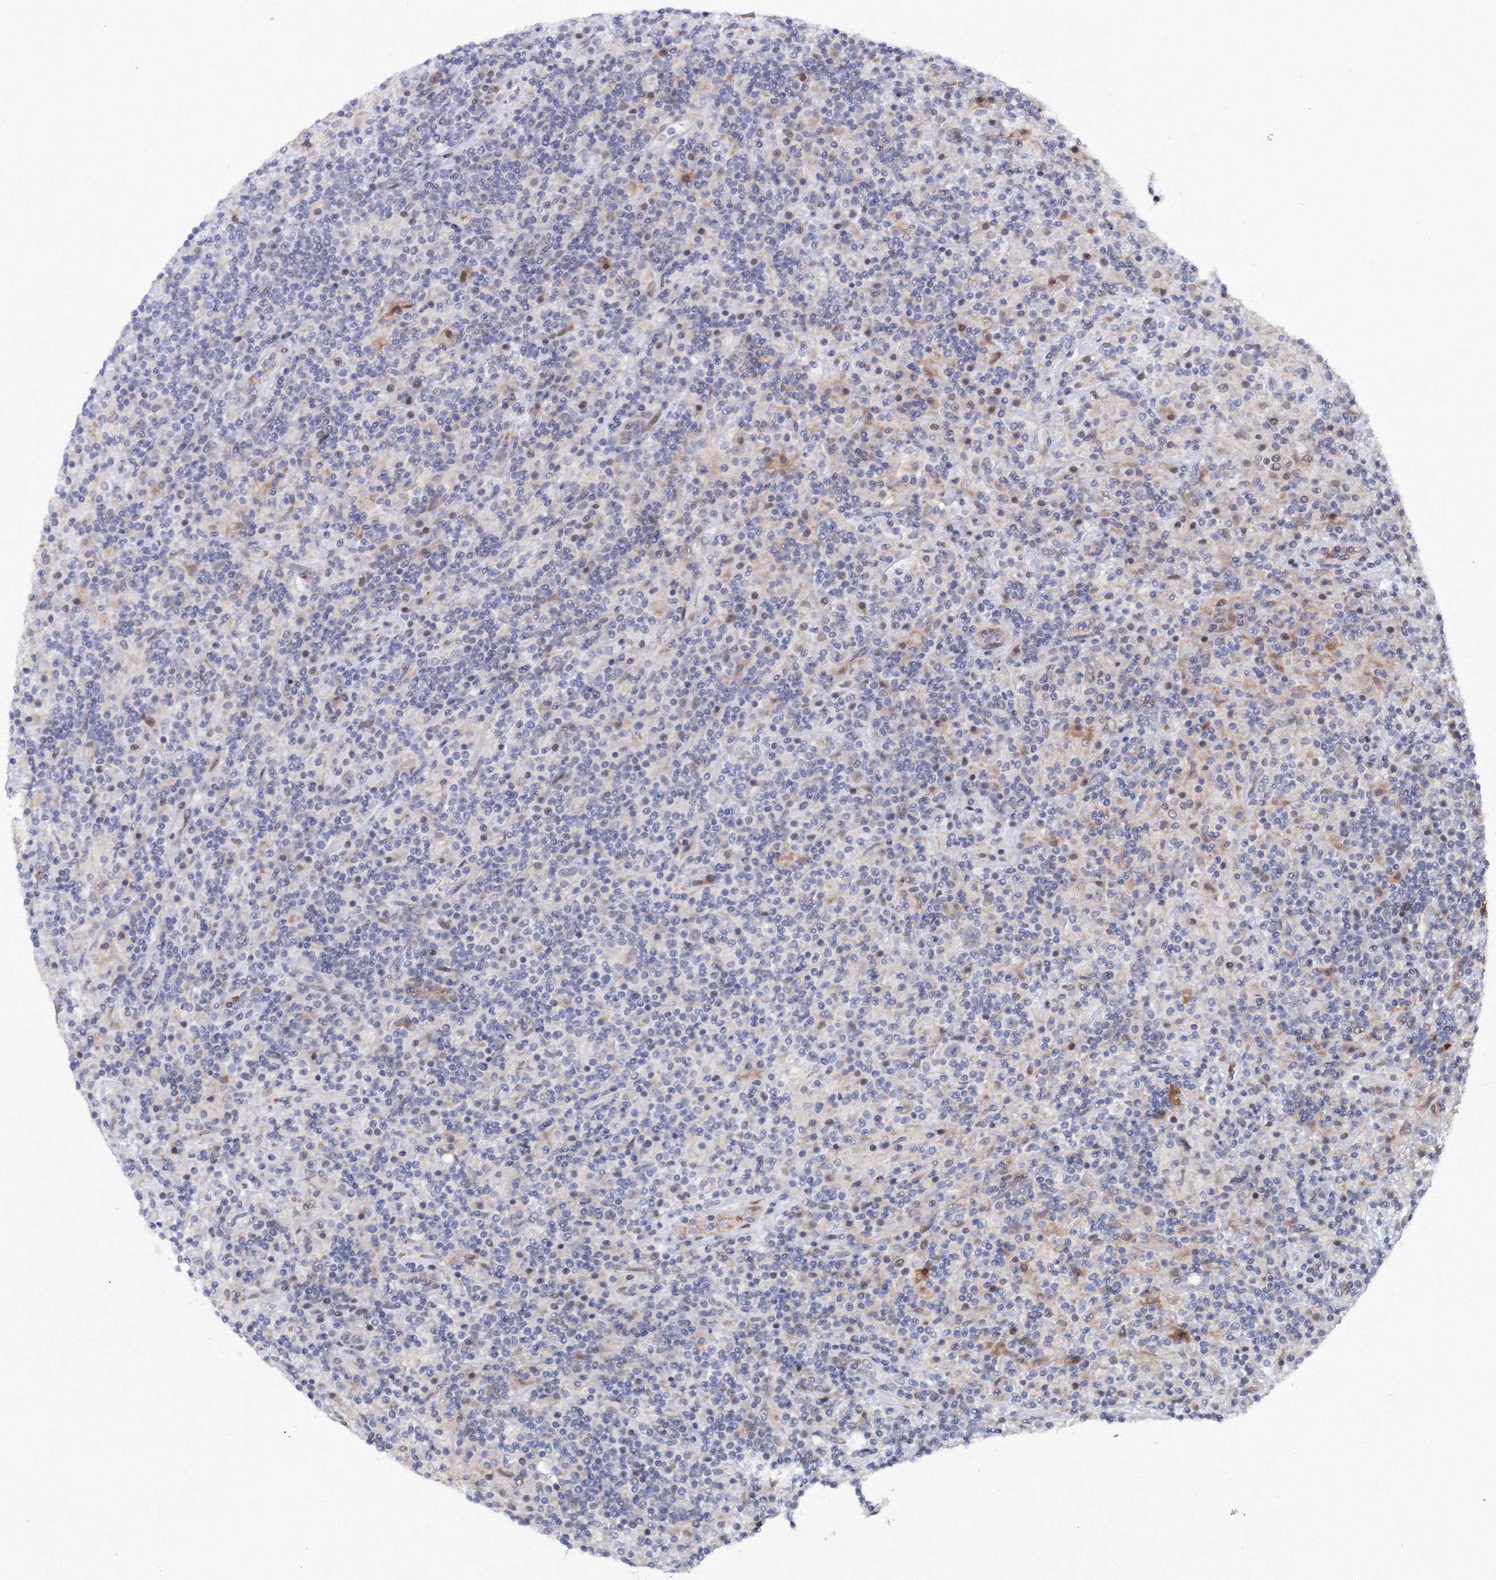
{"staining": {"intensity": "negative", "quantity": "none", "location": "none"}, "tissue": "lymphoma", "cell_type": "Tumor cells", "image_type": "cancer", "snomed": [{"axis": "morphology", "description": "Hodgkin's disease, NOS"}, {"axis": "topography", "description": "Lymph node"}], "caption": "High magnification brightfield microscopy of Hodgkin's disease stained with DAB (3,3'-diaminobenzidine) (brown) and counterstained with hematoxylin (blue): tumor cells show no significant staining.", "gene": "C11orf52", "patient": {"sex": "male", "age": 70}}